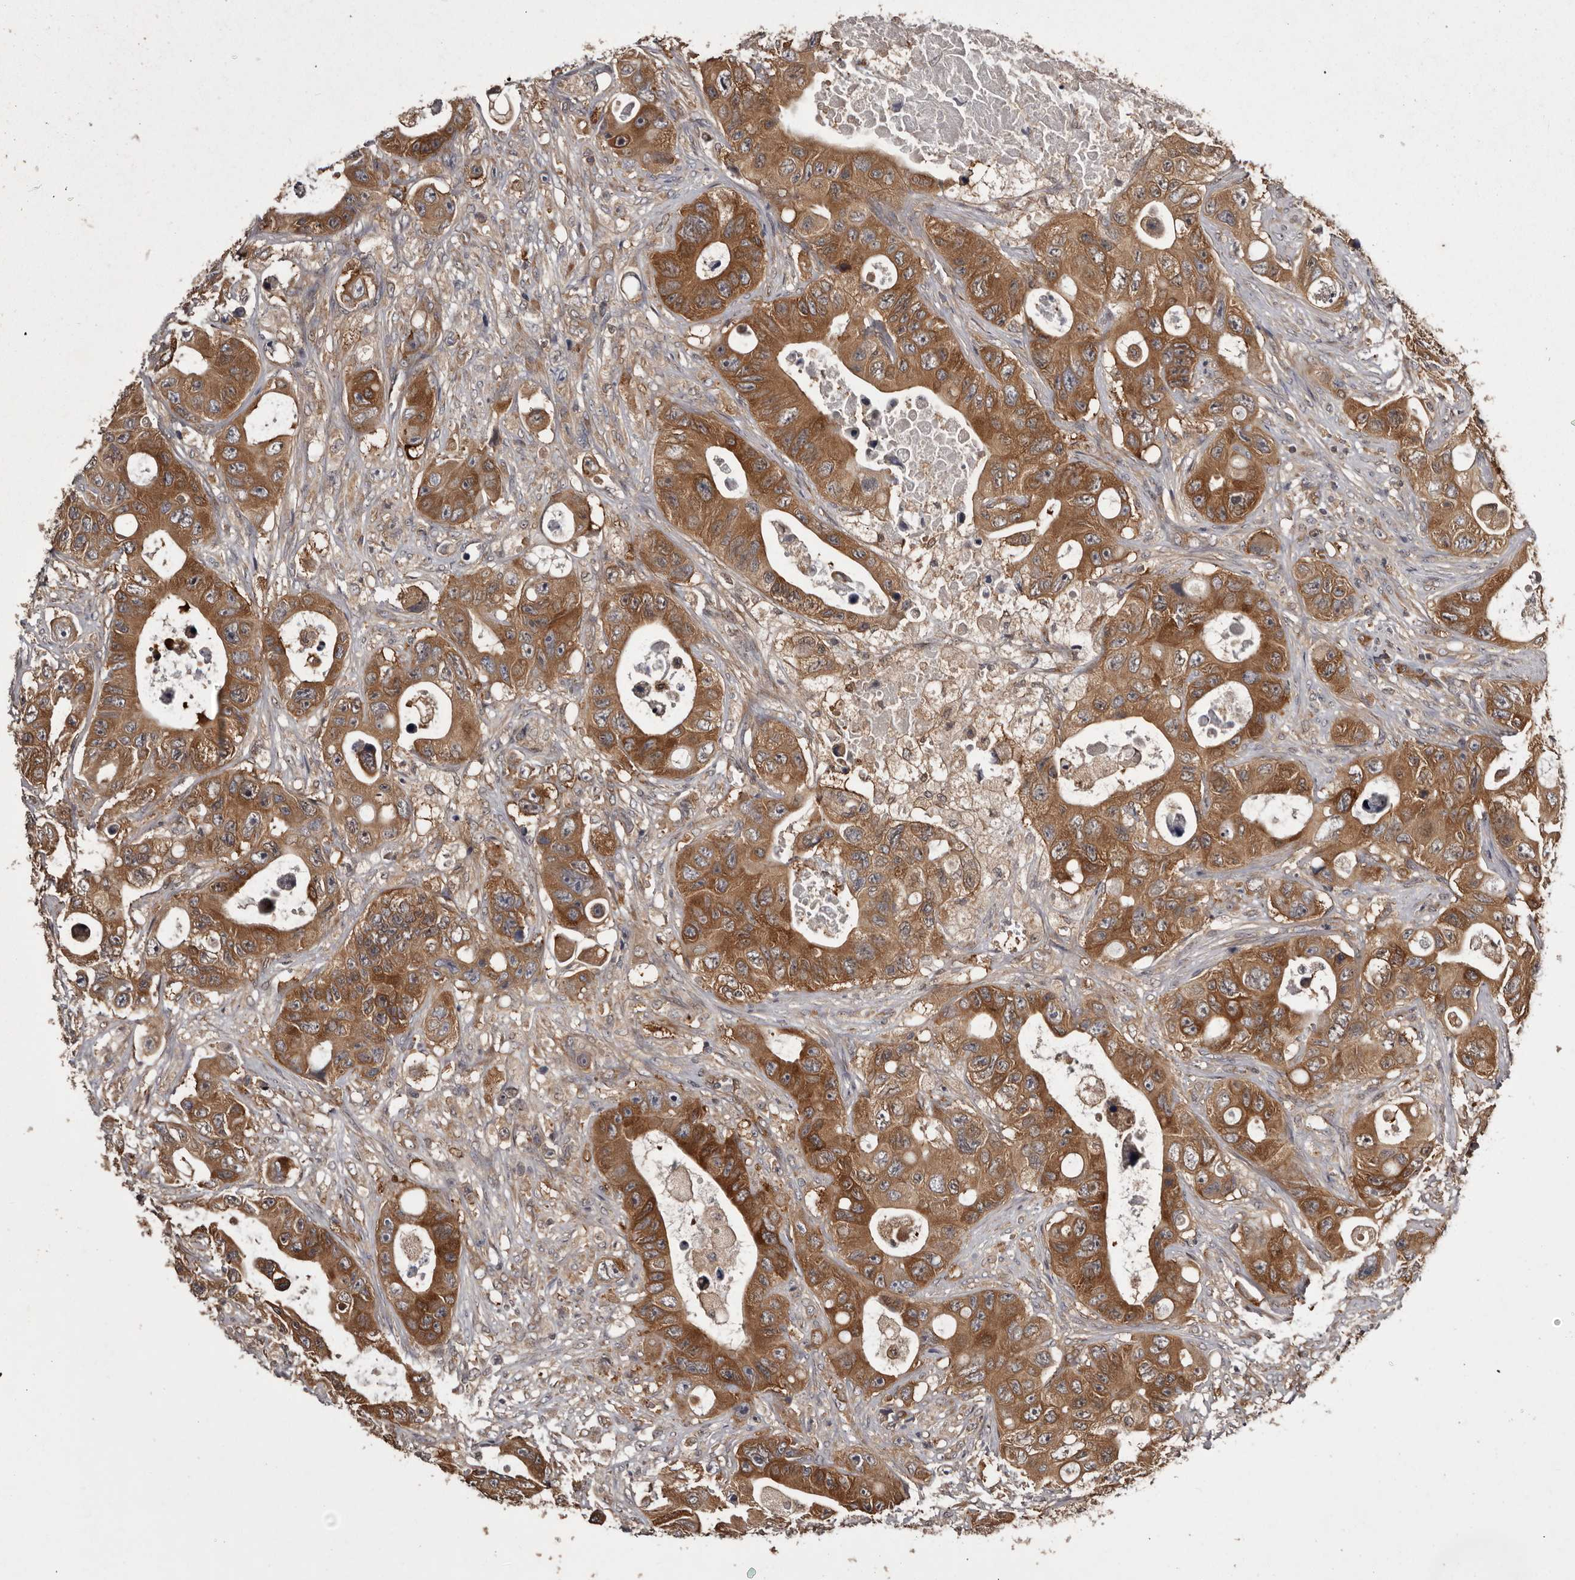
{"staining": {"intensity": "moderate", "quantity": ">75%", "location": "cytoplasmic/membranous"}, "tissue": "colorectal cancer", "cell_type": "Tumor cells", "image_type": "cancer", "snomed": [{"axis": "morphology", "description": "Adenocarcinoma, NOS"}, {"axis": "topography", "description": "Colon"}], "caption": "A brown stain highlights moderate cytoplasmic/membranous positivity of a protein in colorectal cancer (adenocarcinoma) tumor cells.", "gene": "DARS1", "patient": {"sex": "female", "age": 46}}